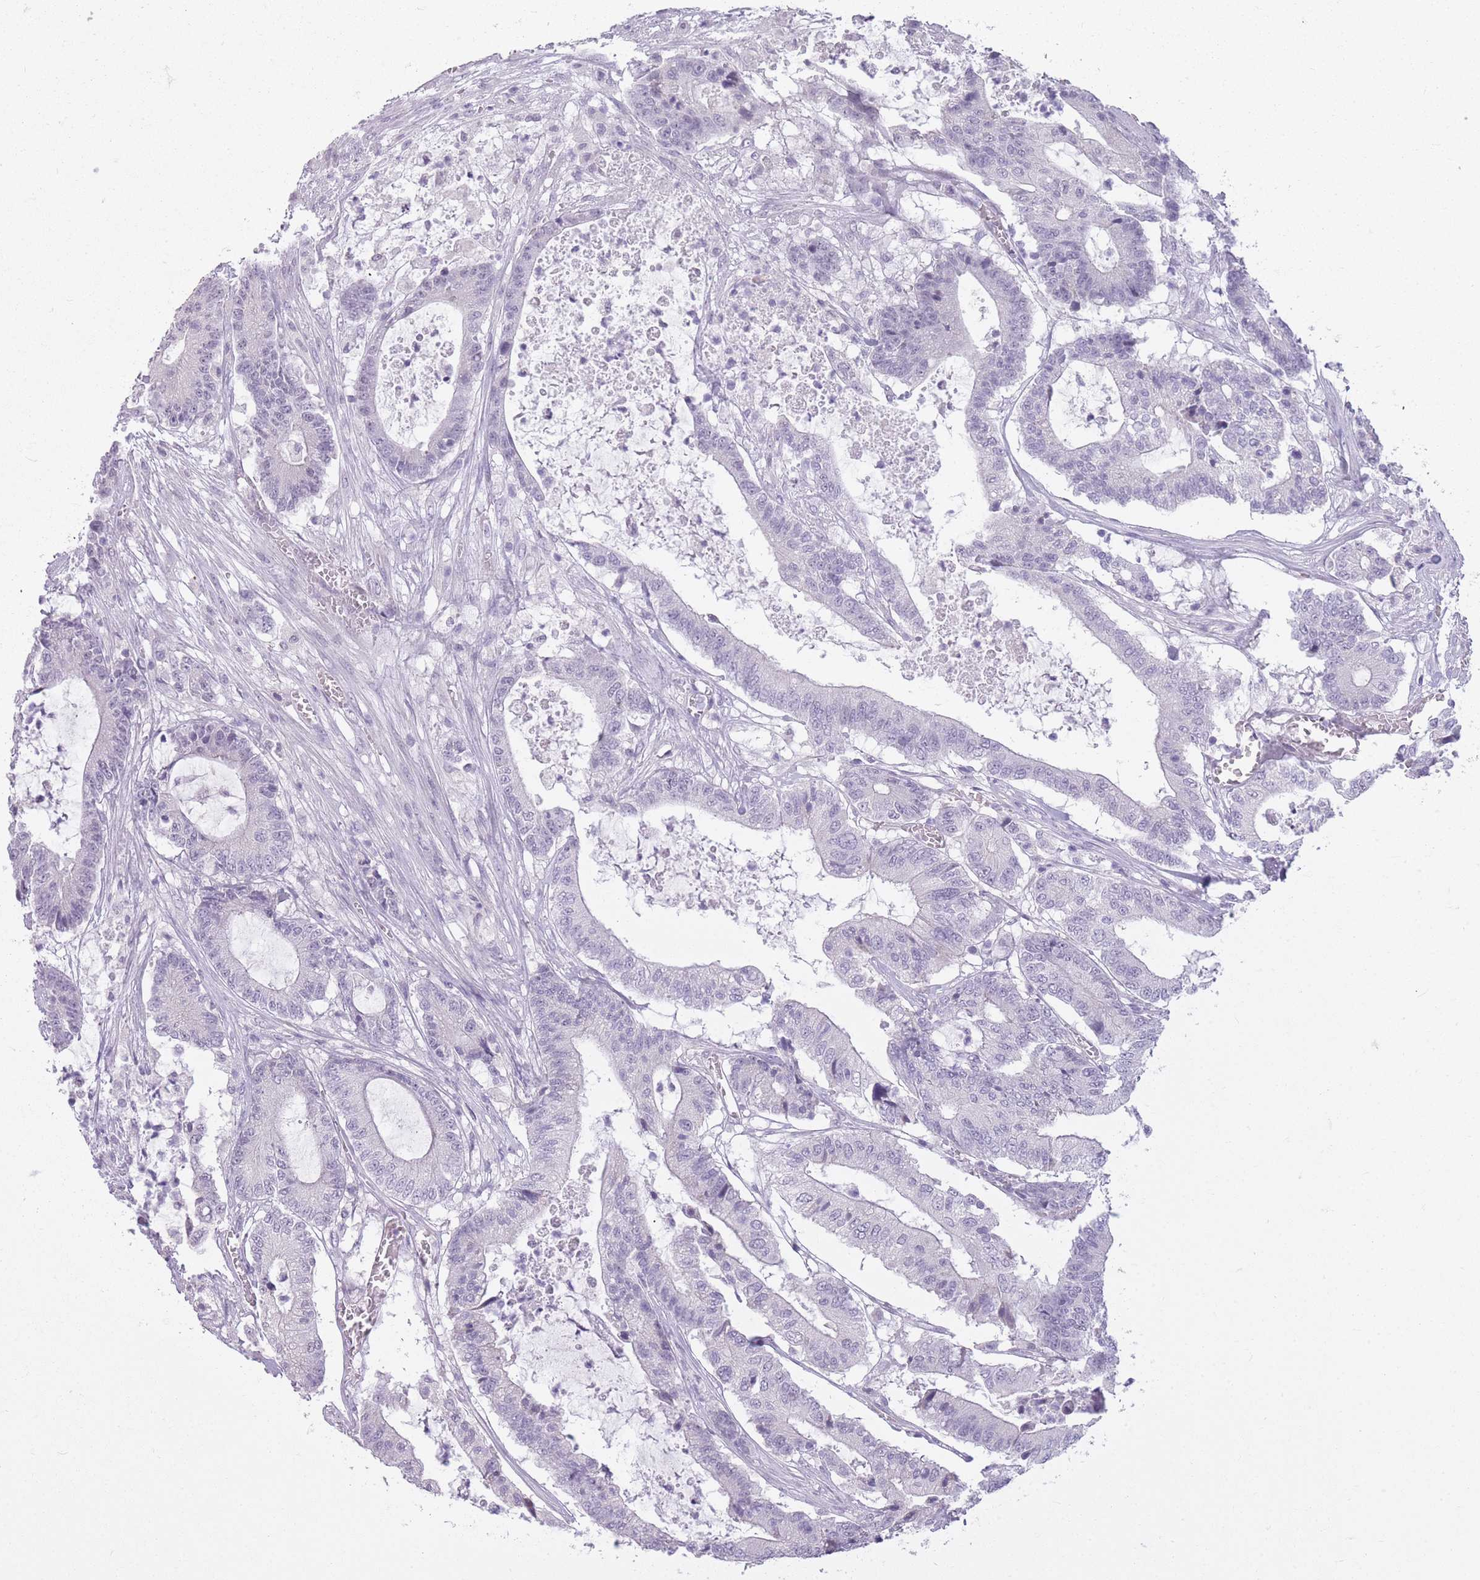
{"staining": {"intensity": "negative", "quantity": "none", "location": "none"}, "tissue": "colorectal cancer", "cell_type": "Tumor cells", "image_type": "cancer", "snomed": [{"axis": "morphology", "description": "Adenocarcinoma, NOS"}, {"axis": "topography", "description": "Colon"}], "caption": "IHC of human colorectal cancer displays no staining in tumor cells.", "gene": "ZBTB24", "patient": {"sex": "female", "age": 84}}